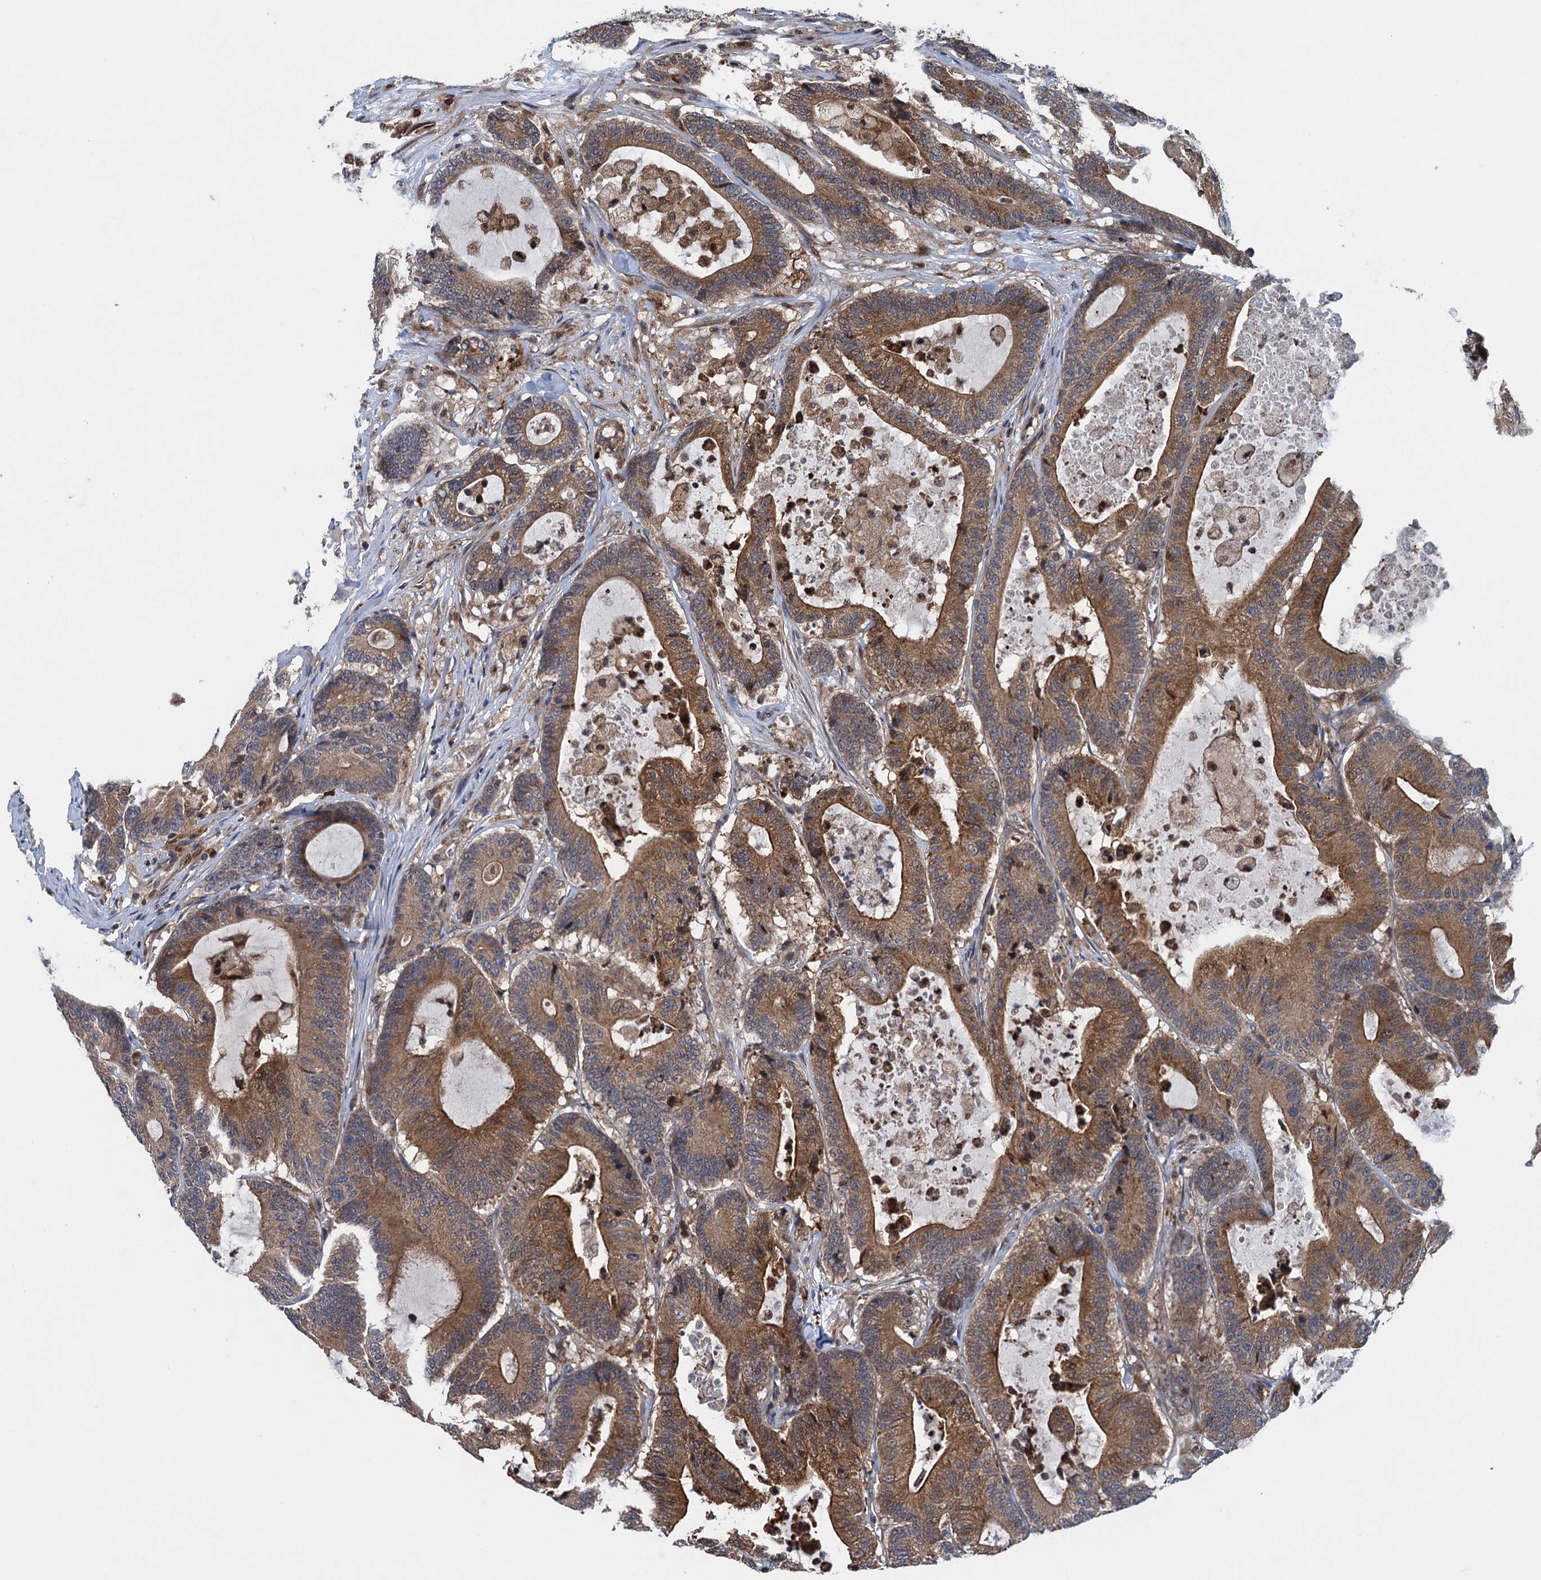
{"staining": {"intensity": "moderate", "quantity": ">75%", "location": "cytoplasmic/membranous"}, "tissue": "colorectal cancer", "cell_type": "Tumor cells", "image_type": "cancer", "snomed": [{"axis": "morphology", "description": "Adenocarcinoma, NOS"}, {"axis": "topography", "description": "Colon"}], "caption": "Immunohistochemistry of human adenocarcinoma (colorectal) demonstrates medium levels of moderate cytoplasmic/membranous staining in about >75% of tumor cells. Using DAB (3,3'-diaminobenzidine) (brown) and hematoxylin (blue) stains, captured at high magnification using brightfield microscopy.", "gene": "CNTN5", "patient": {"sex": "female", "age": 84}}